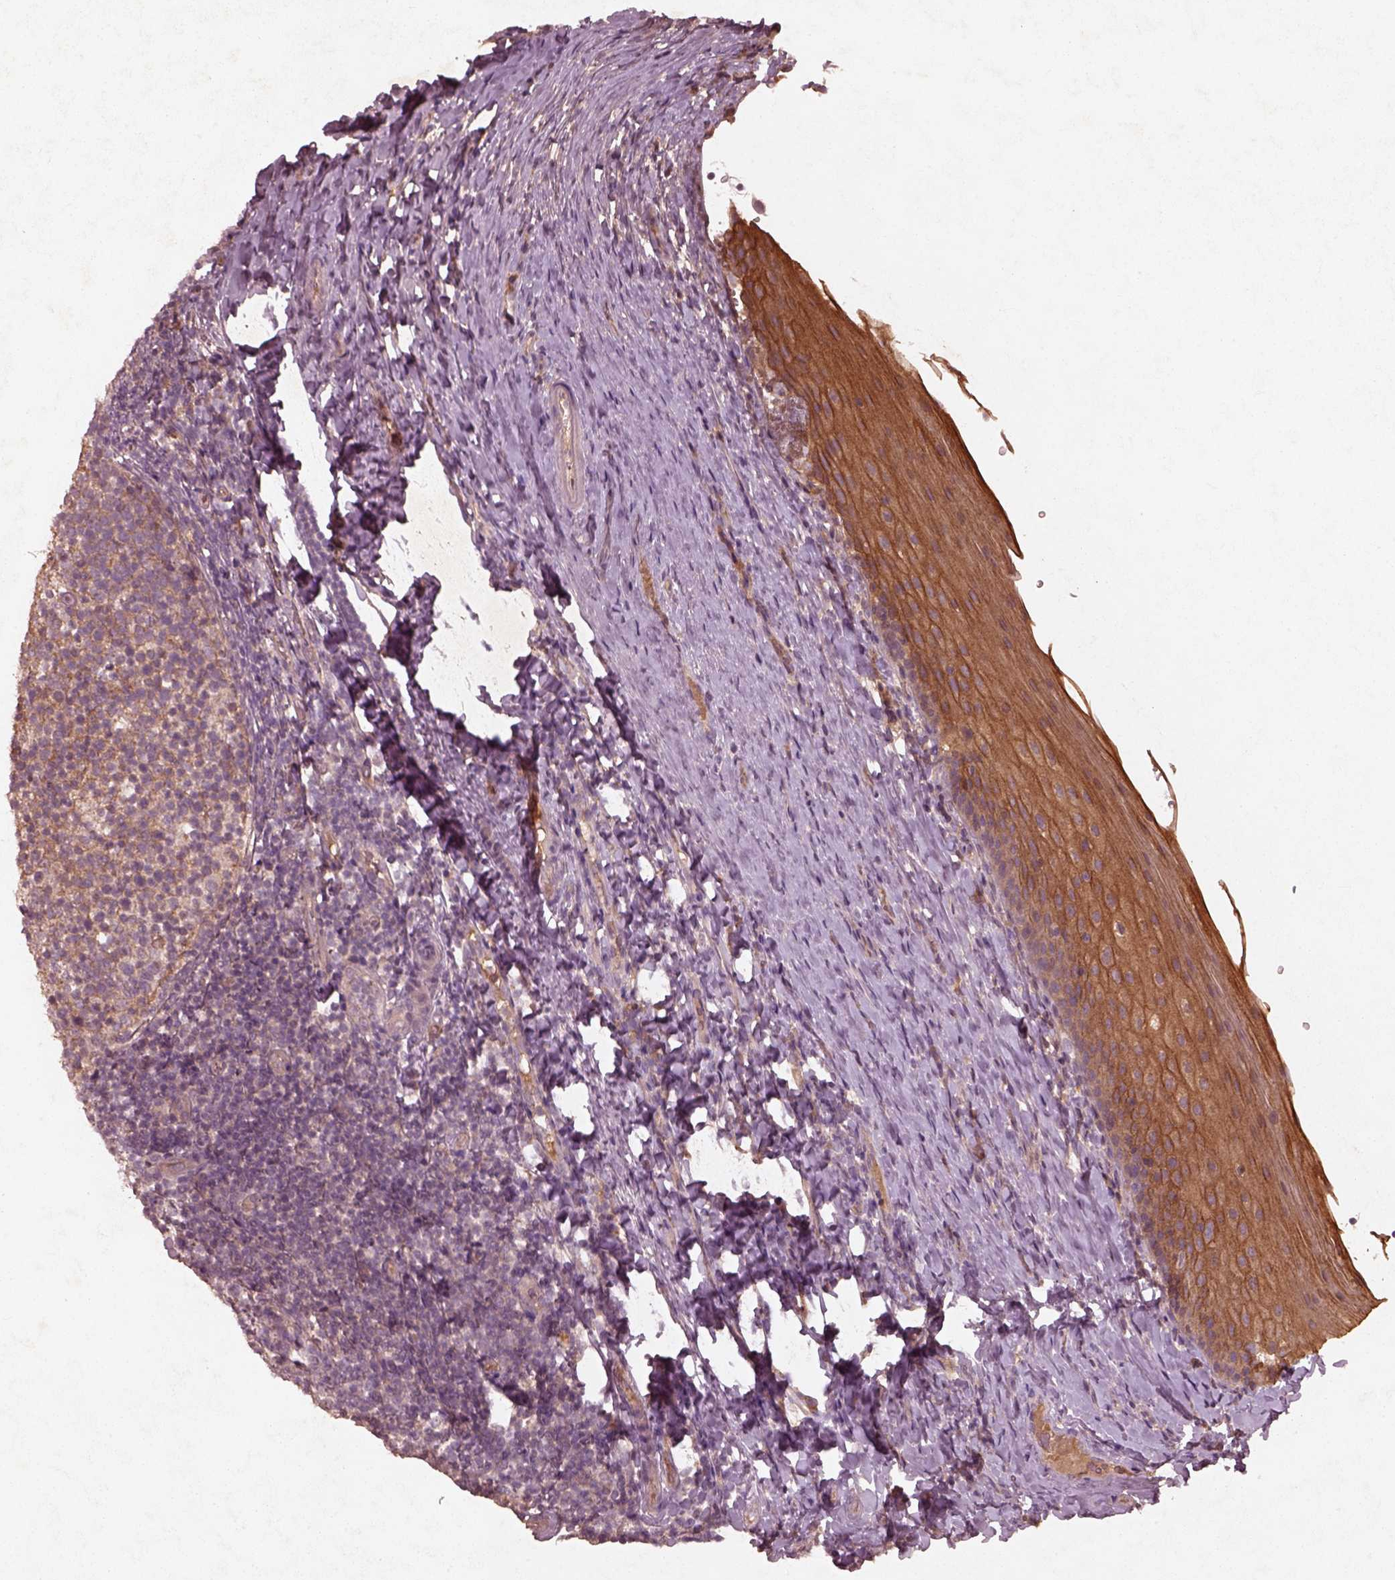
{"staining": {"intensity": "moderate", "quantity": ">75%", "location": "cytoplasmic/membranous"}, "tissue": "tonsil", "cell_type": "Germinal center cells", "image_type": "normal", "snomed": [{"axis": "morphology", "description": "Normal tissue, NOS"}, {"axis": "topography", "description": "Tonsil"}], "caption": "Approximately >75% of germinal center cells in benign tonsil exhibit moderate cytoplasmic/membranous protein expression as visualized by brown immunohistochemical staining.", "gene": "FAM234A", "patient": {"sex": "female", "age": 10}}